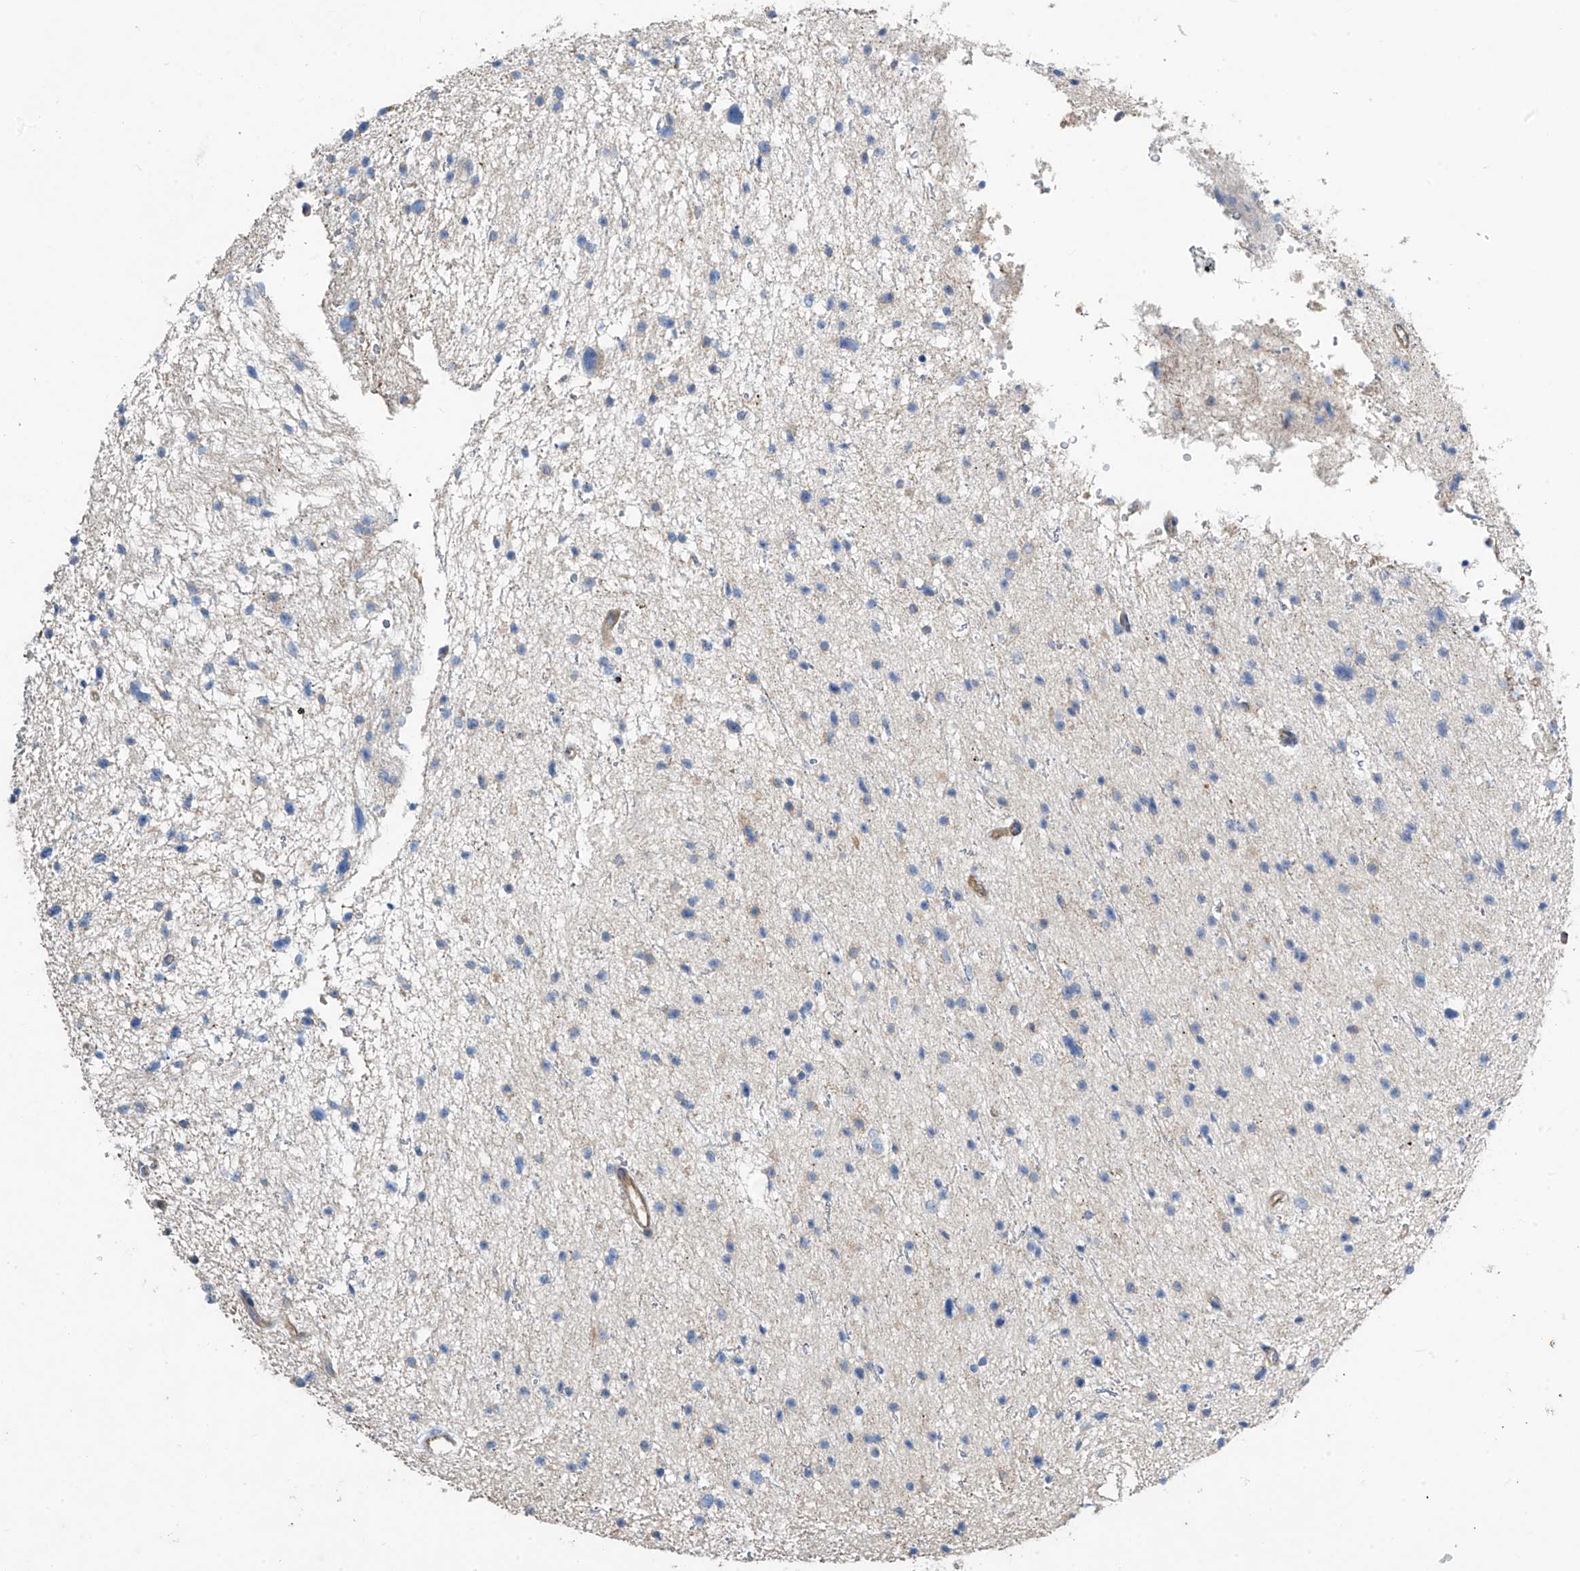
{"staining": {"intensity": "negative", "quantity": "none", "location": "none"}, "tissue": "glioma", "cell_type": "Tumor cells", "image_type": "cancer", "snomed": [{"axis": "morphology", "description": "Glioma, malignant, Low grade"}, {"axis": "topography", "description": "Brain"}], "caption": "This is an immunohistochemistry histopathology image of human malignant low-grade glioma. There is no staining in tumor cells.", "gene": "SLC1A5", "patient": {"sex": "female", "age": 37}}